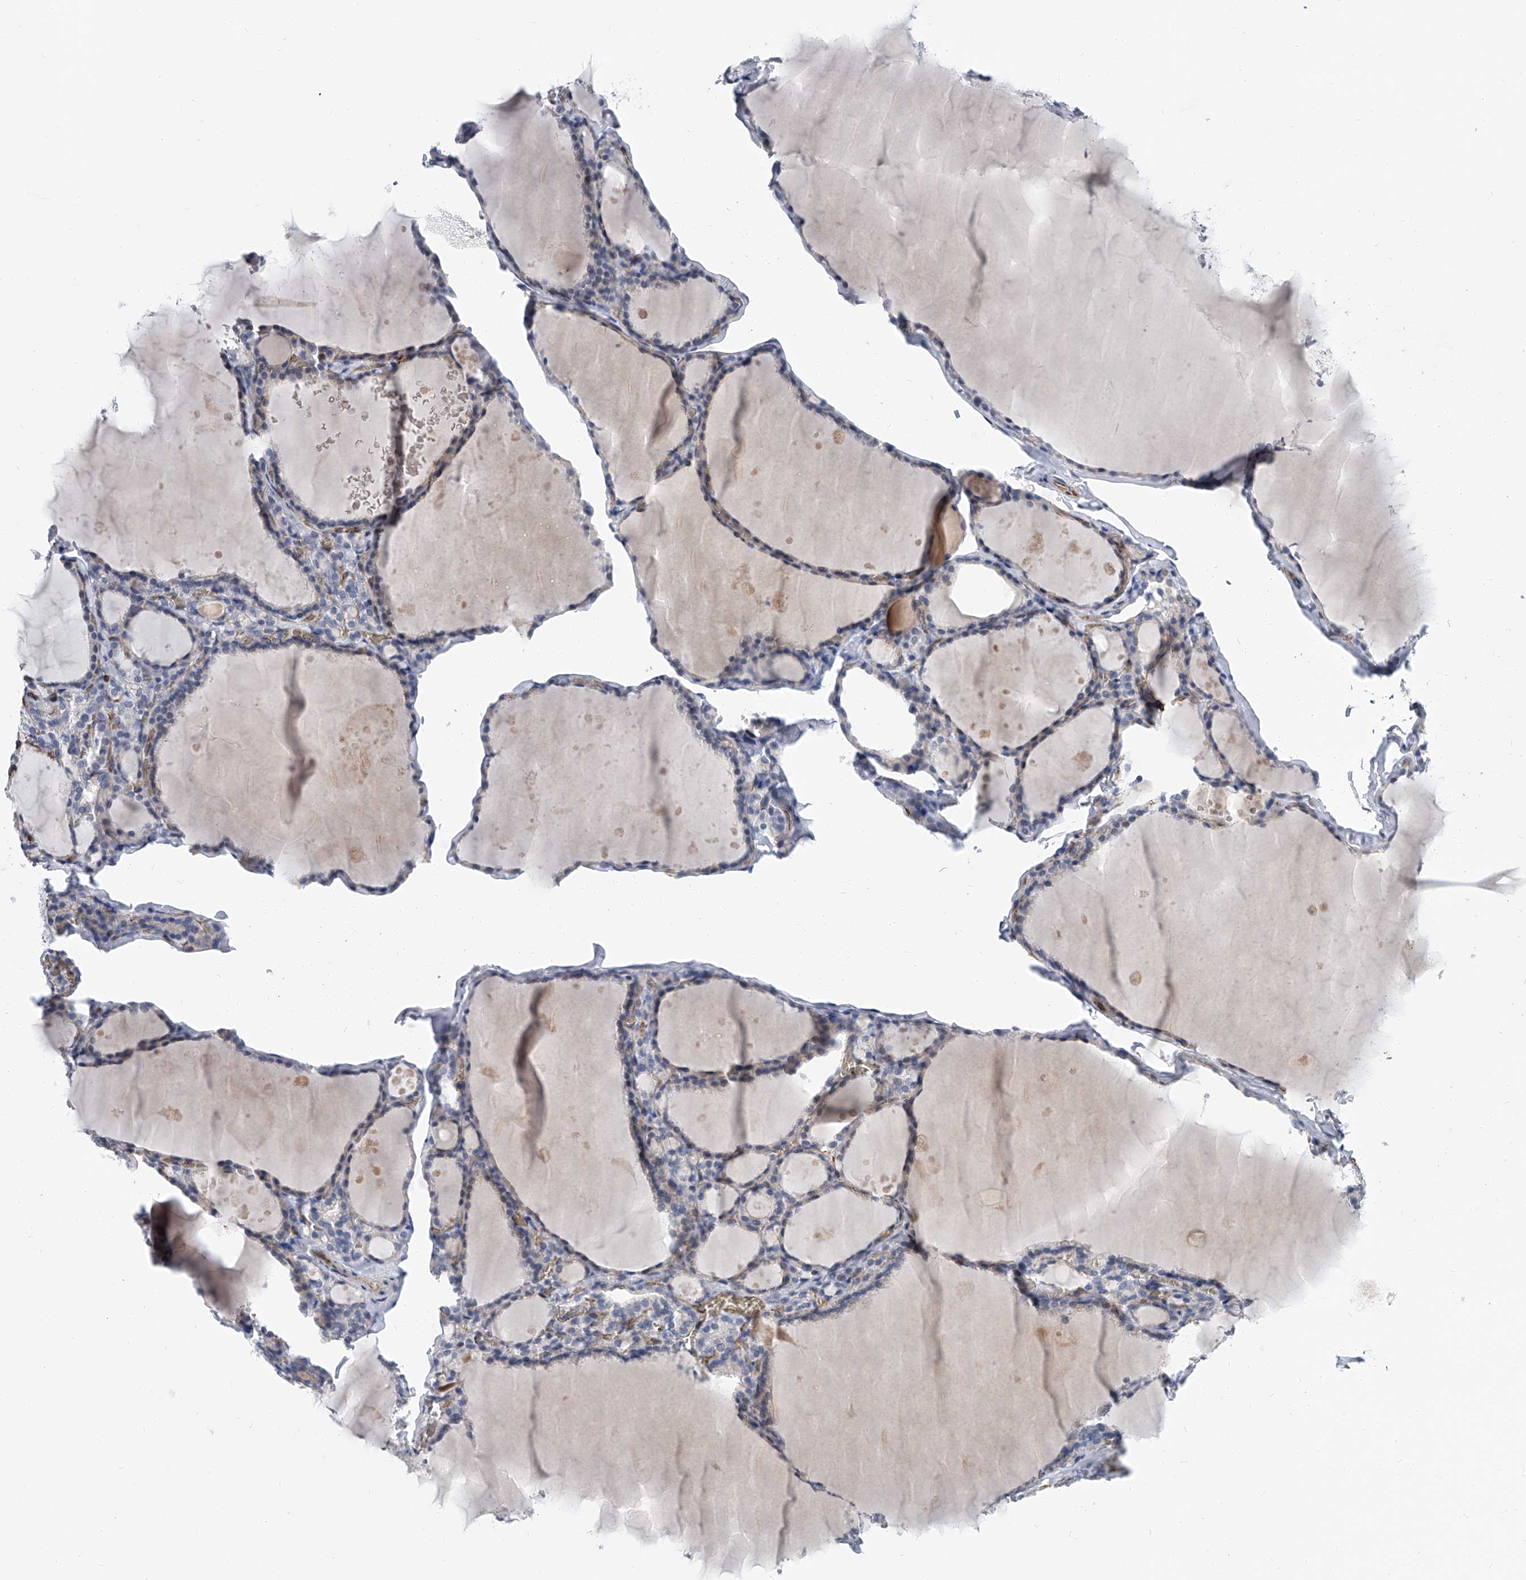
{"staining": {"intensity": "negative", "quantity": "none", "location": "none"}, "tissue": "thyroid gland", "cell_type": "Glandular cells", "image_type": "normal", "snomed": [{"axis": "morphology", "description": "Normal tissue, NOS"}, {"axis": "topography", "description": "Thyroid gland"}], "caption": "Thyroid gland stained for a protein using immunohistochemistry exhibits no positivity glandular cells.", "gene": "KIRREL1", "patient": {"sex": "male", "age": 56}}